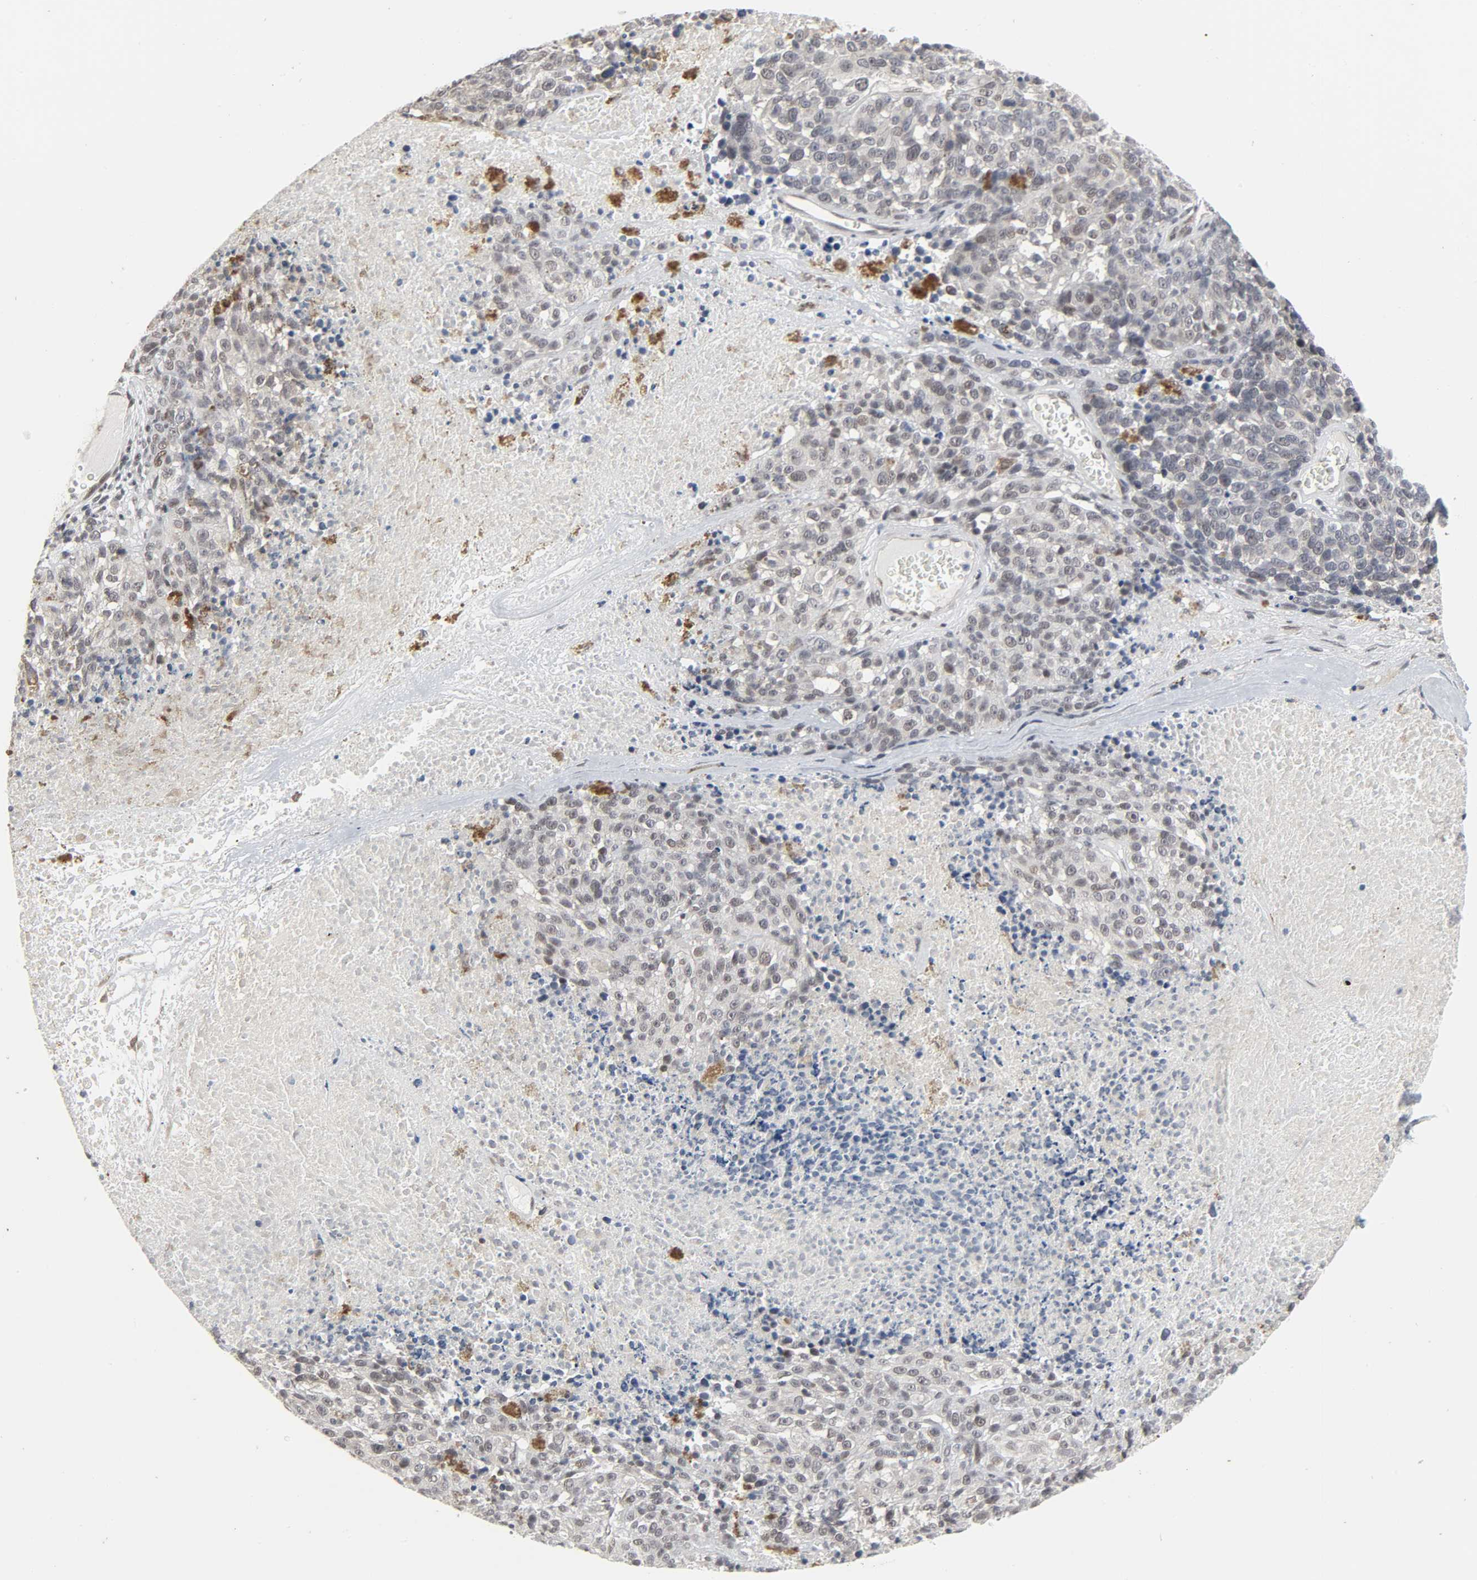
{"staining": {"intensity": "weak", "quantity": "<25%", "location": "nuclear"}, "tissue": "melanoma", "cell_type": "Tumor cells", "image_type": "cancer", "snomed": [{"axis": "morphology", "description": "Malignant melanoma, Metastatic site"}, {"axis": "topography", "description": "Cerebral cortex"}], "caption": "Immunohistochemistry of malignant melanoma (metastatic site) exhibits no positivity in tumor cells.", "gene": "MUC1", "patient": {"sex": "female", "age": 52}}